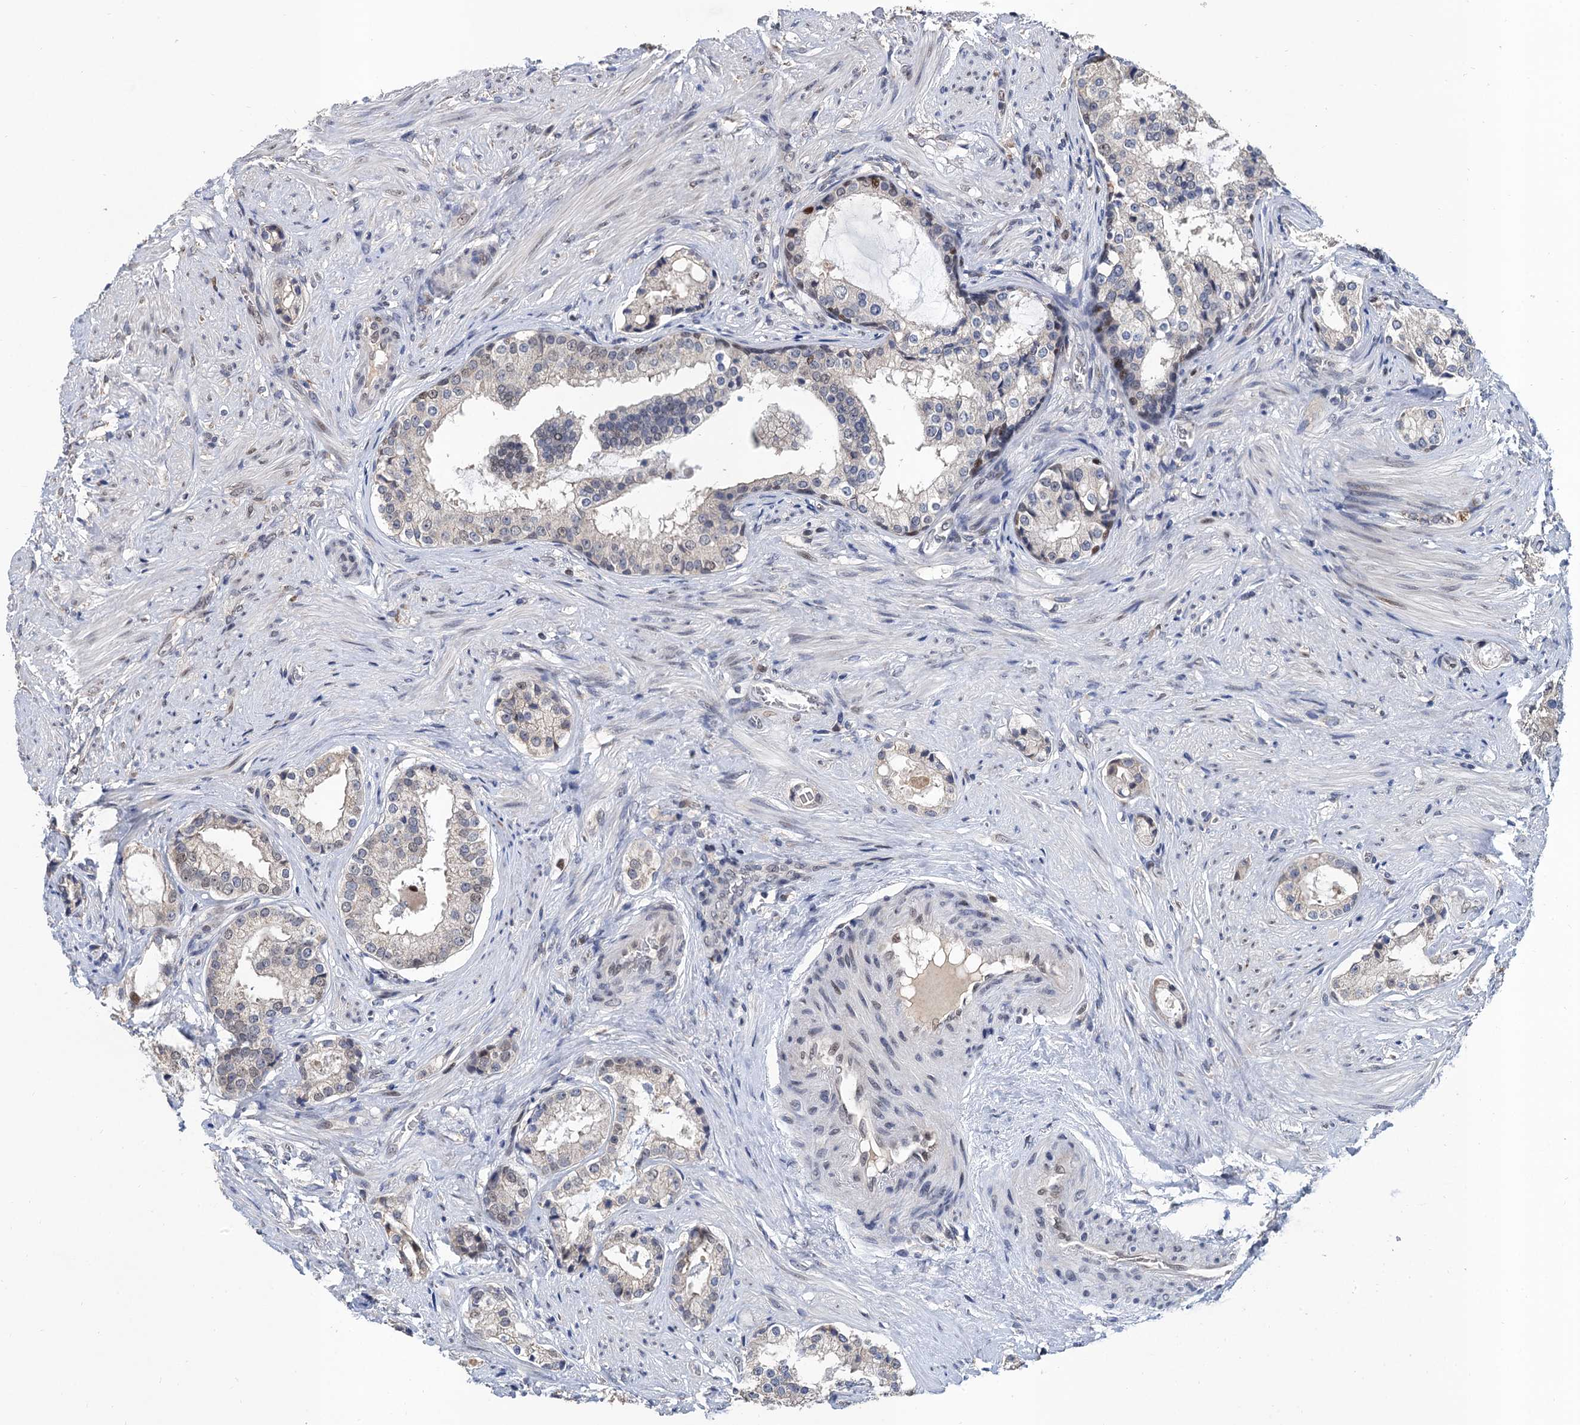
{"staining": {"intensity": "weak", "quantity": "<25%", "location": "nuclear"}, "tissue": "prostate cancer", "cell_type": "Tumor cells", "image_type": "cancer", "snomed": [{"axis": "morphology", "description": "Adenocarcinoma, High grade"}, {"axis": "topography", "description": "Prostate"}], "caption": "DAB immunohistochemical staining of adenocarcinoma (high-grade) (prostate) reveals no significant expression in tumor cells. (DAB (3,3'-diaminobenzidine) IHC, high magnification).", "gene": "TSEN34", "patient": {"sex": "male", "age": 58}}